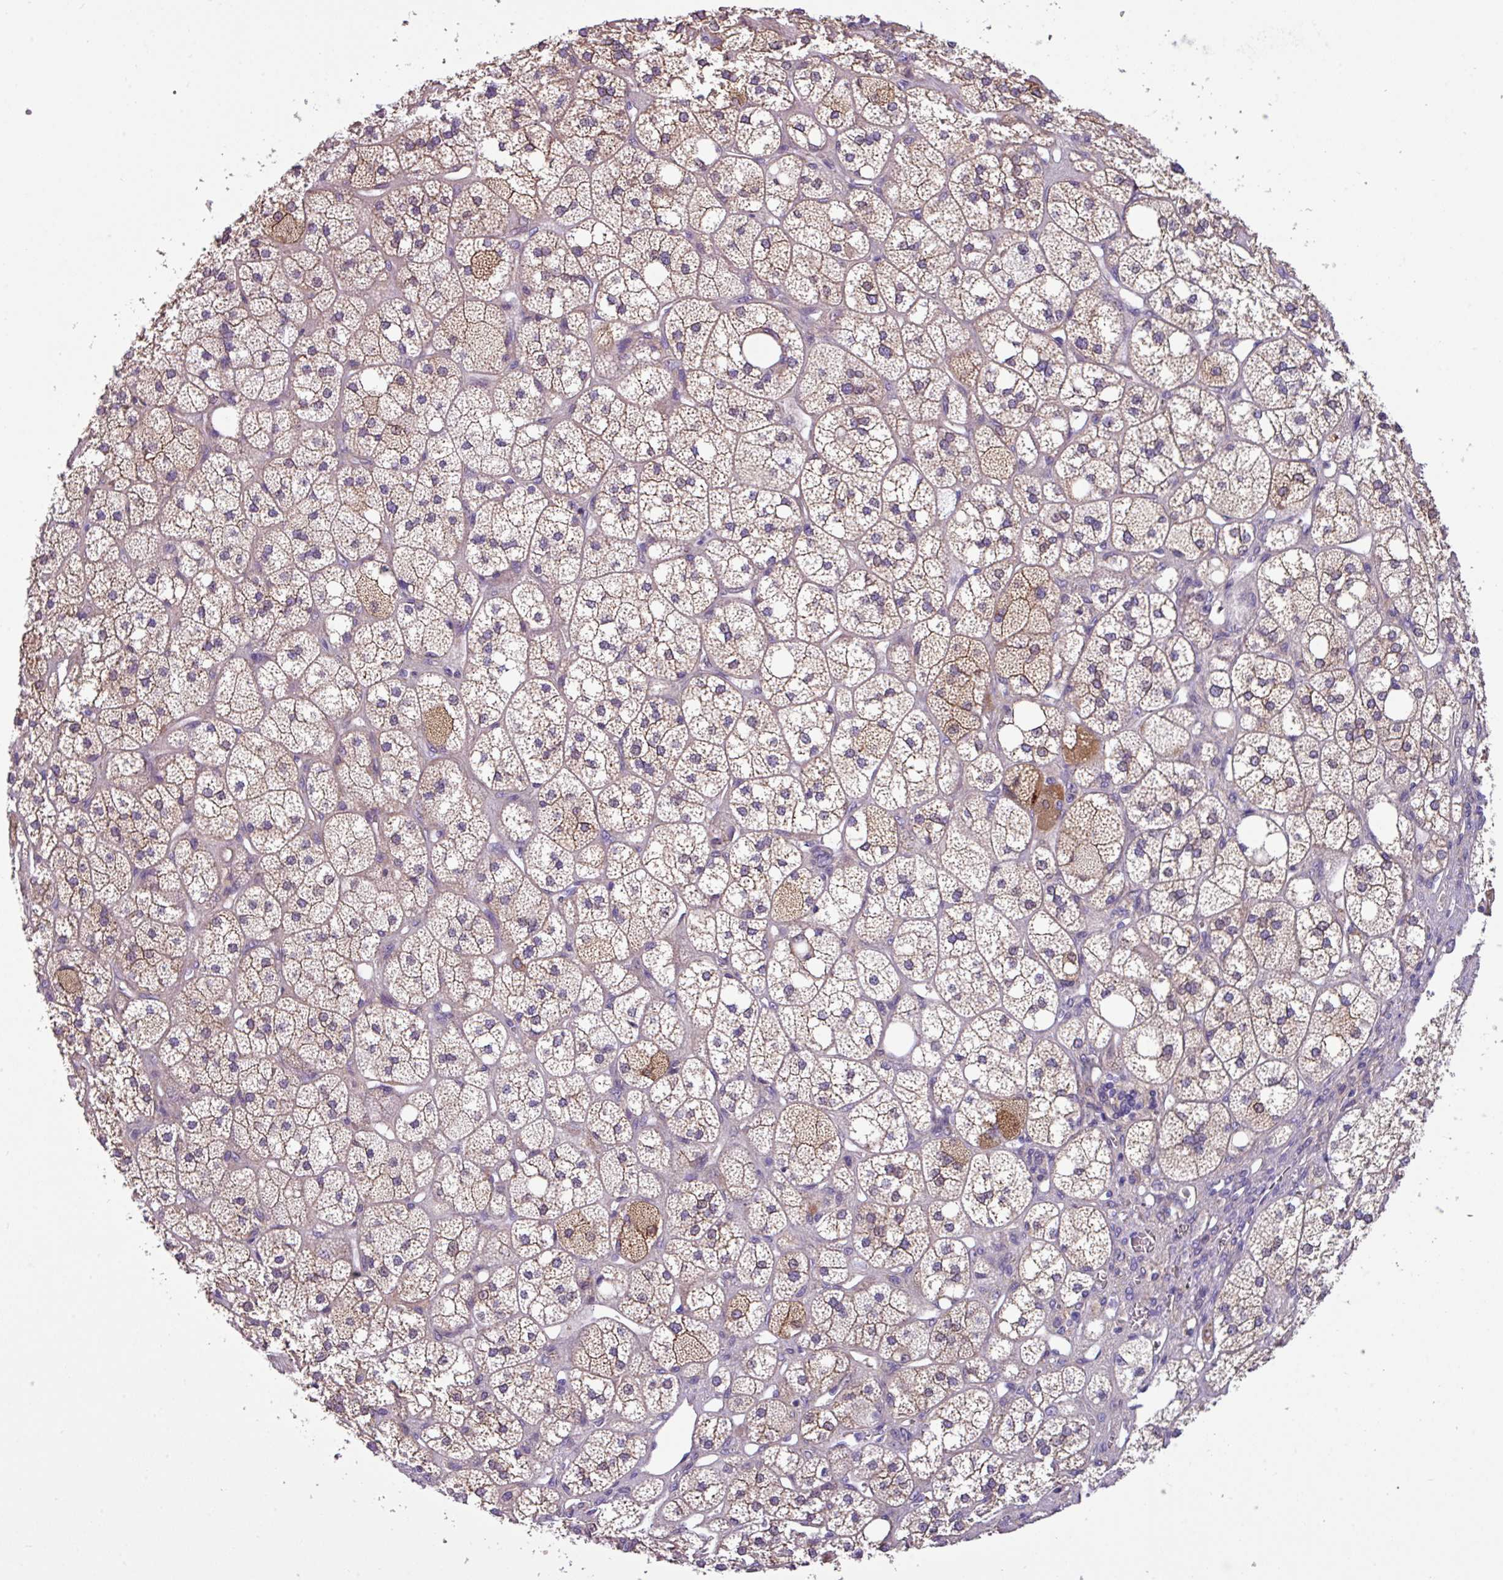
{"staining": {"intensity": "weak", "quantity": "25%-75%", "location": "cytoplasmic/membranous"}, "tissue": "adrenal gland", "cell_type": "Glandular cells", "image_type": "normal", "snomed": [{"axis": "morphology", "description": "Normal tissue, NOS"}, {"axis": "topography", "description": "Adrenal gland"}], "caption": "Protein expression by immunohistochemistry shows weak cytoplasmic/membranous positivity in approximately 25%-75% of glandular cells in normal adrenal gland. The protein is stained brown, and the nuclei are stained in blue (DAB IHC with brightfield microscopy, high magnification).", "gene": "SLC23A2", "patient": {"sex": "male", "age": 61}}